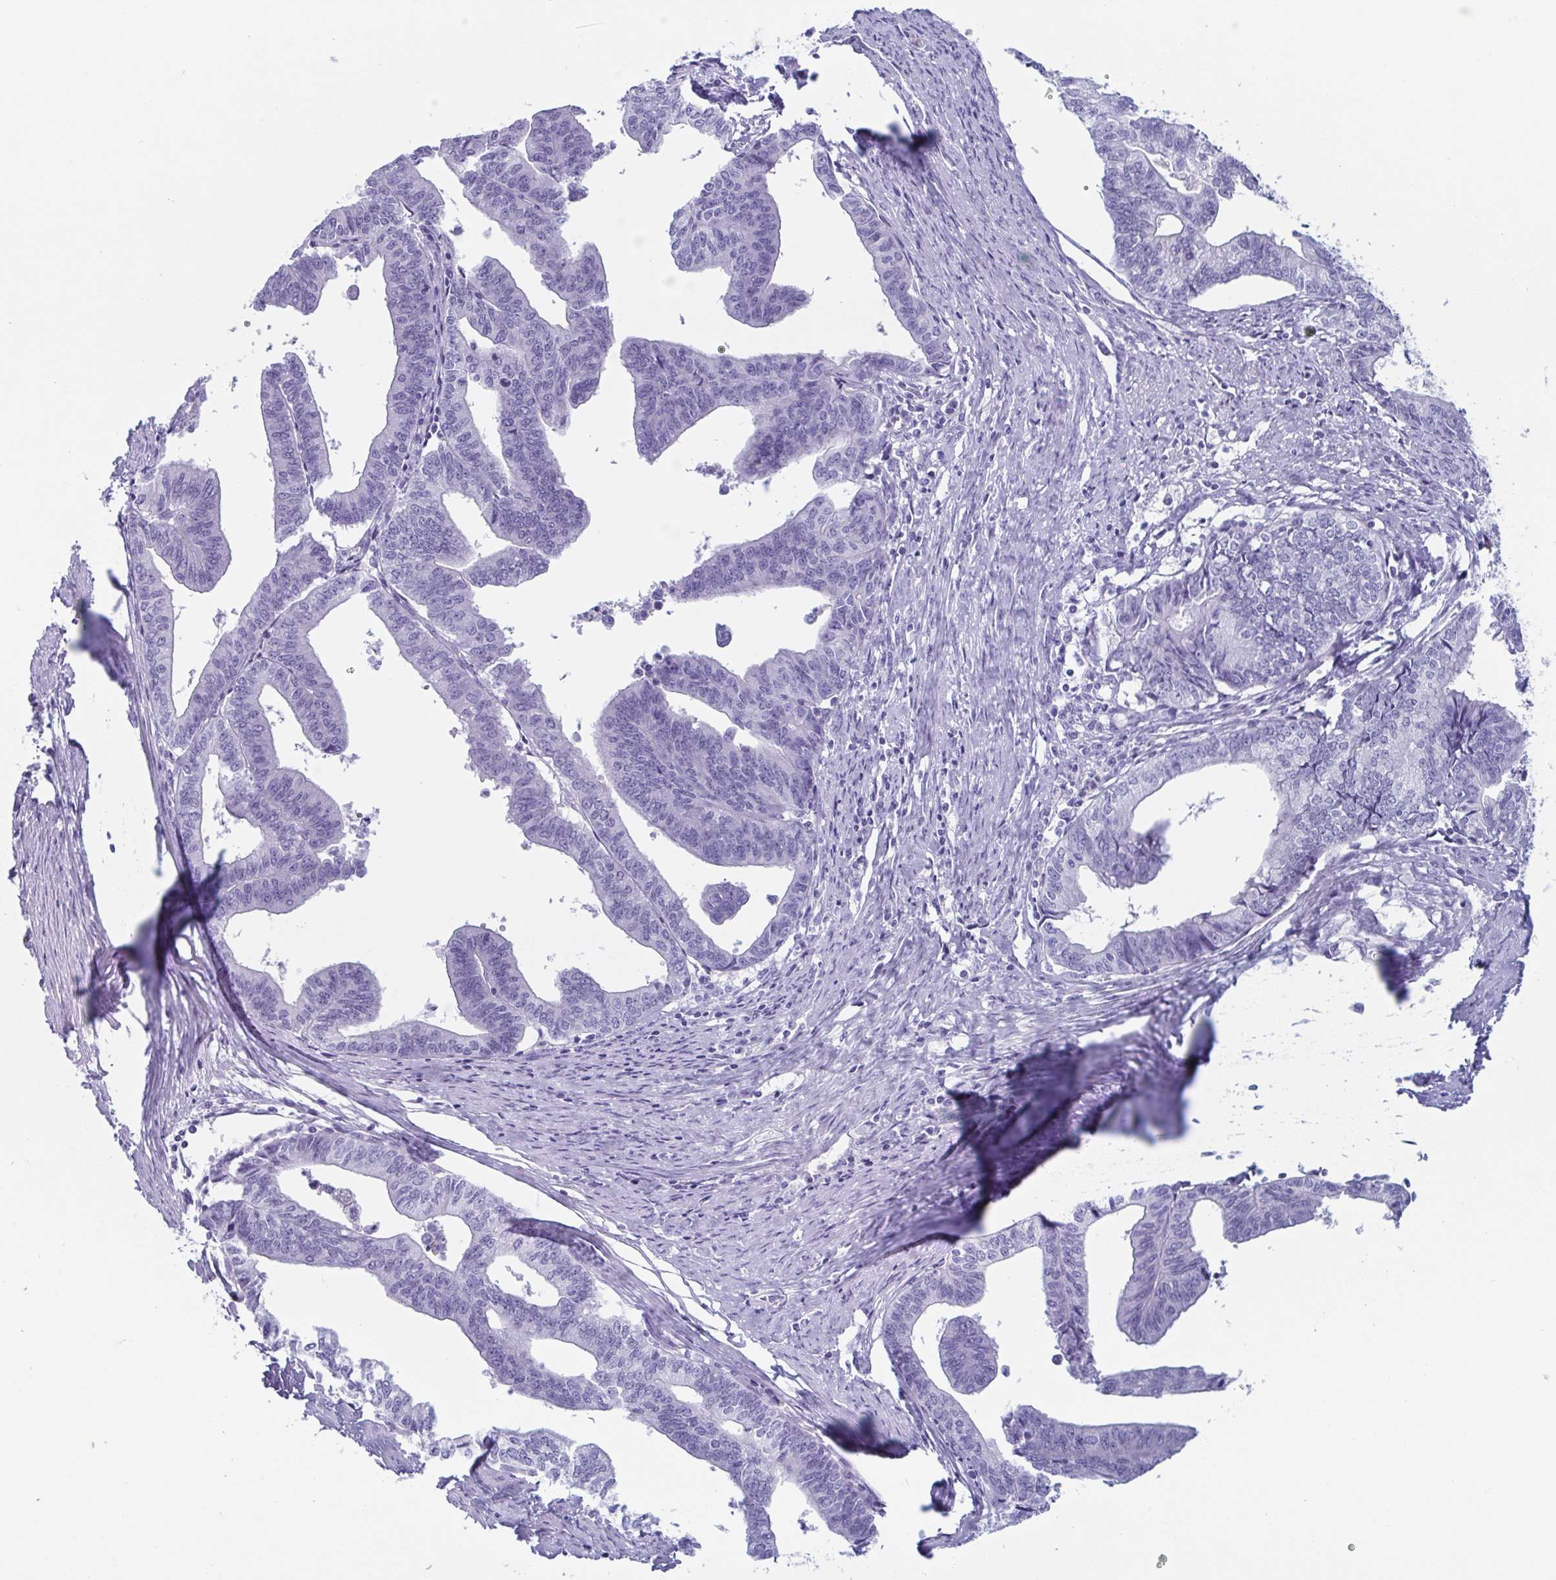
{"staining": {"intensity": "negative", "quantity": "none", "location": "none"}, "tissue": "endometrial cancer", "cell_type": "Tumor cells", "image_type": "cancer", "snomed": [{"axis": "morphology", "description": "Adenocarcinoma, NOS"}, {"axis": "topography", "description": "Endometrium"}], "caption": "High magnification brightfield microscopy of endometrial cancer stained with DAB (brown) and counterstained with hematoxylin (blue): tumor cells show no significant positivity.", "gene": "LYRM2", "patient": {"sex": "female", "age": 65}}